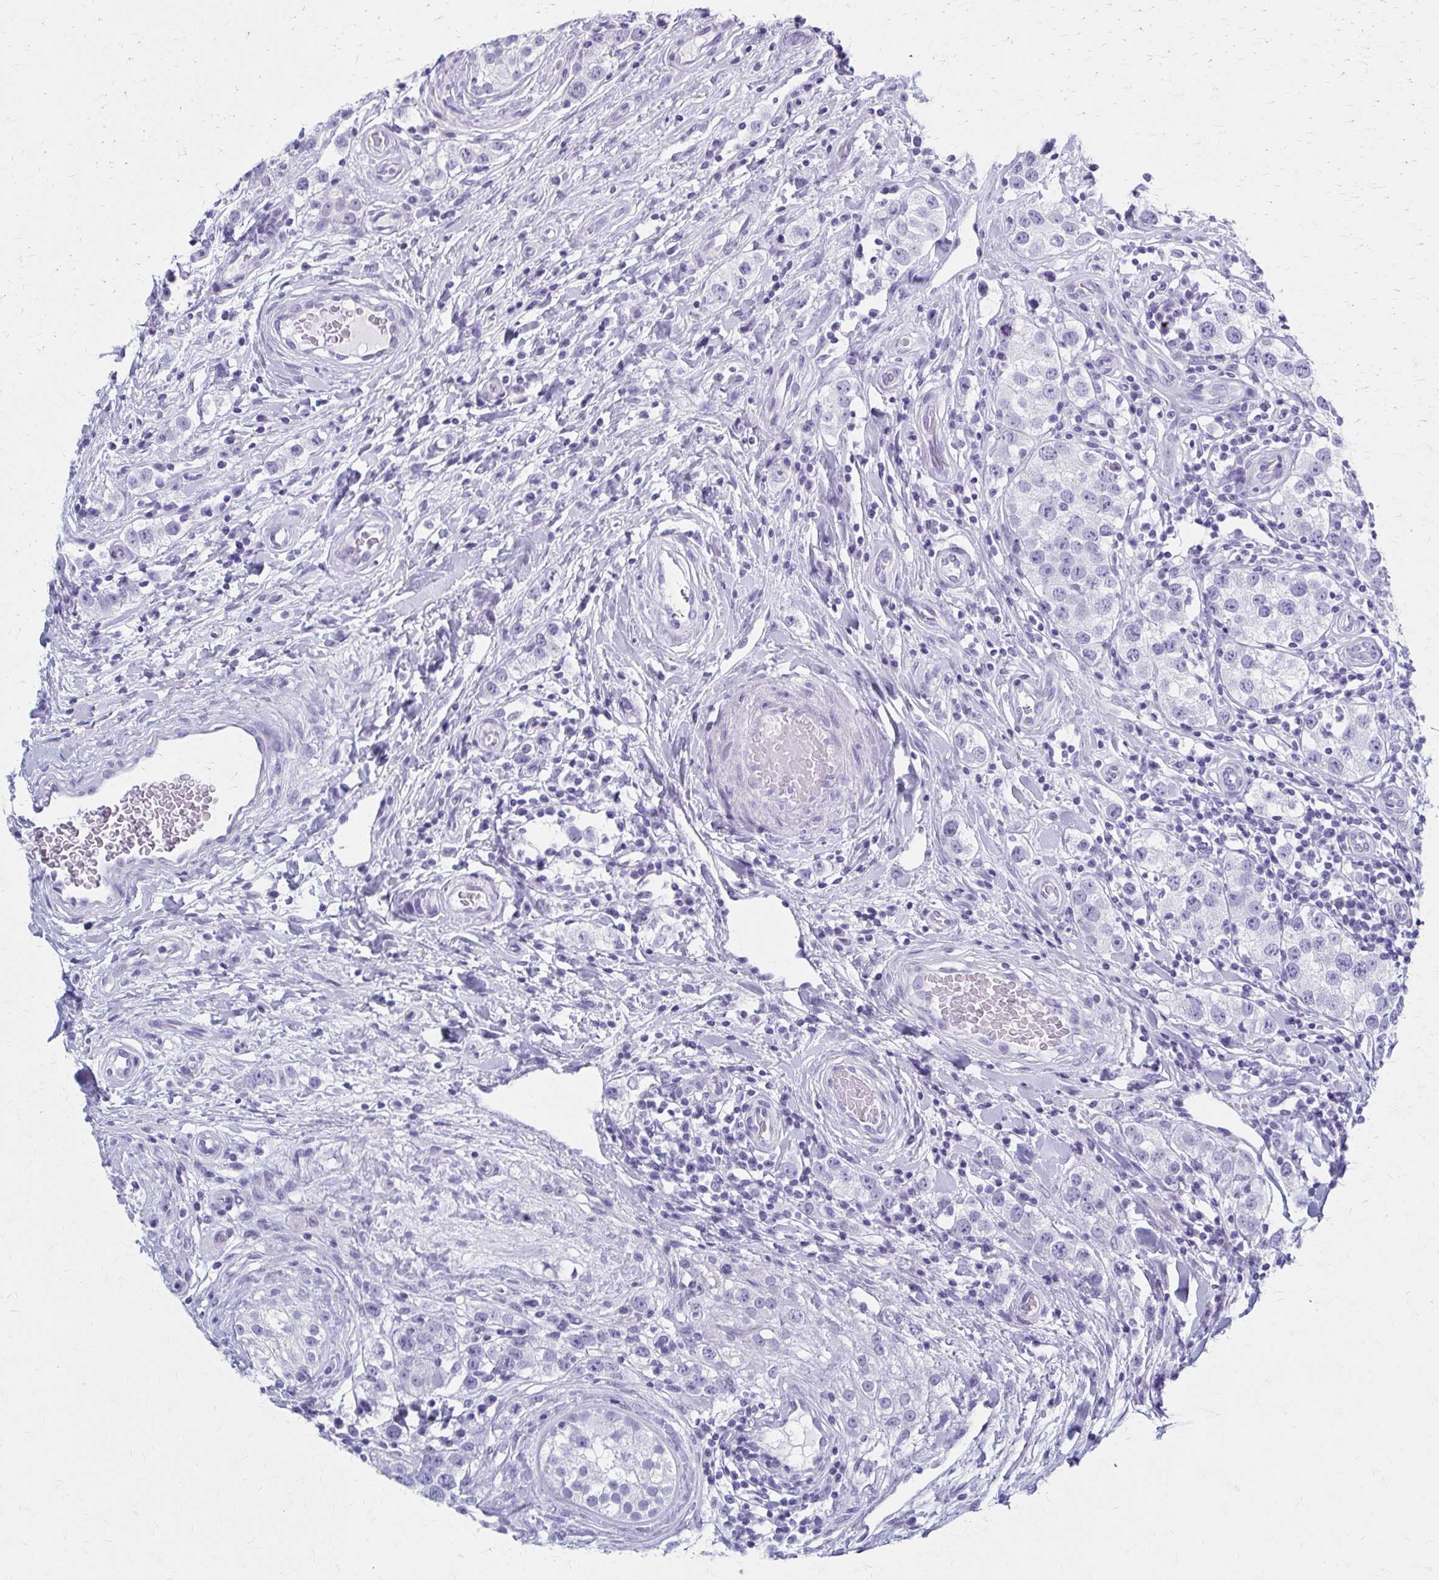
{"staining": {"intensity": "negative", "quantity": "none", "location": "none"}, "tissue": "testis cancer", "cell_type": "Tumor cells", "image_type": "cancer", "snomed": [{"axis": "morphology", "description": "Seminoma, NOS"}, {"axis": "topography", "description": "Testis"}], "caption": "Immunohistochemistry (IHC) histopathology image of testis cancer (seminoma) stained for a protein (brown), which reveals no positivity in tumor cells. The staining is performed using DAB (3,3'-diaminobenzidine) brown chromogen with nuclei counter-stained in using hematoxylin.", "gene": "CELF5", "patient": {"sex": "male", "age": 34}}